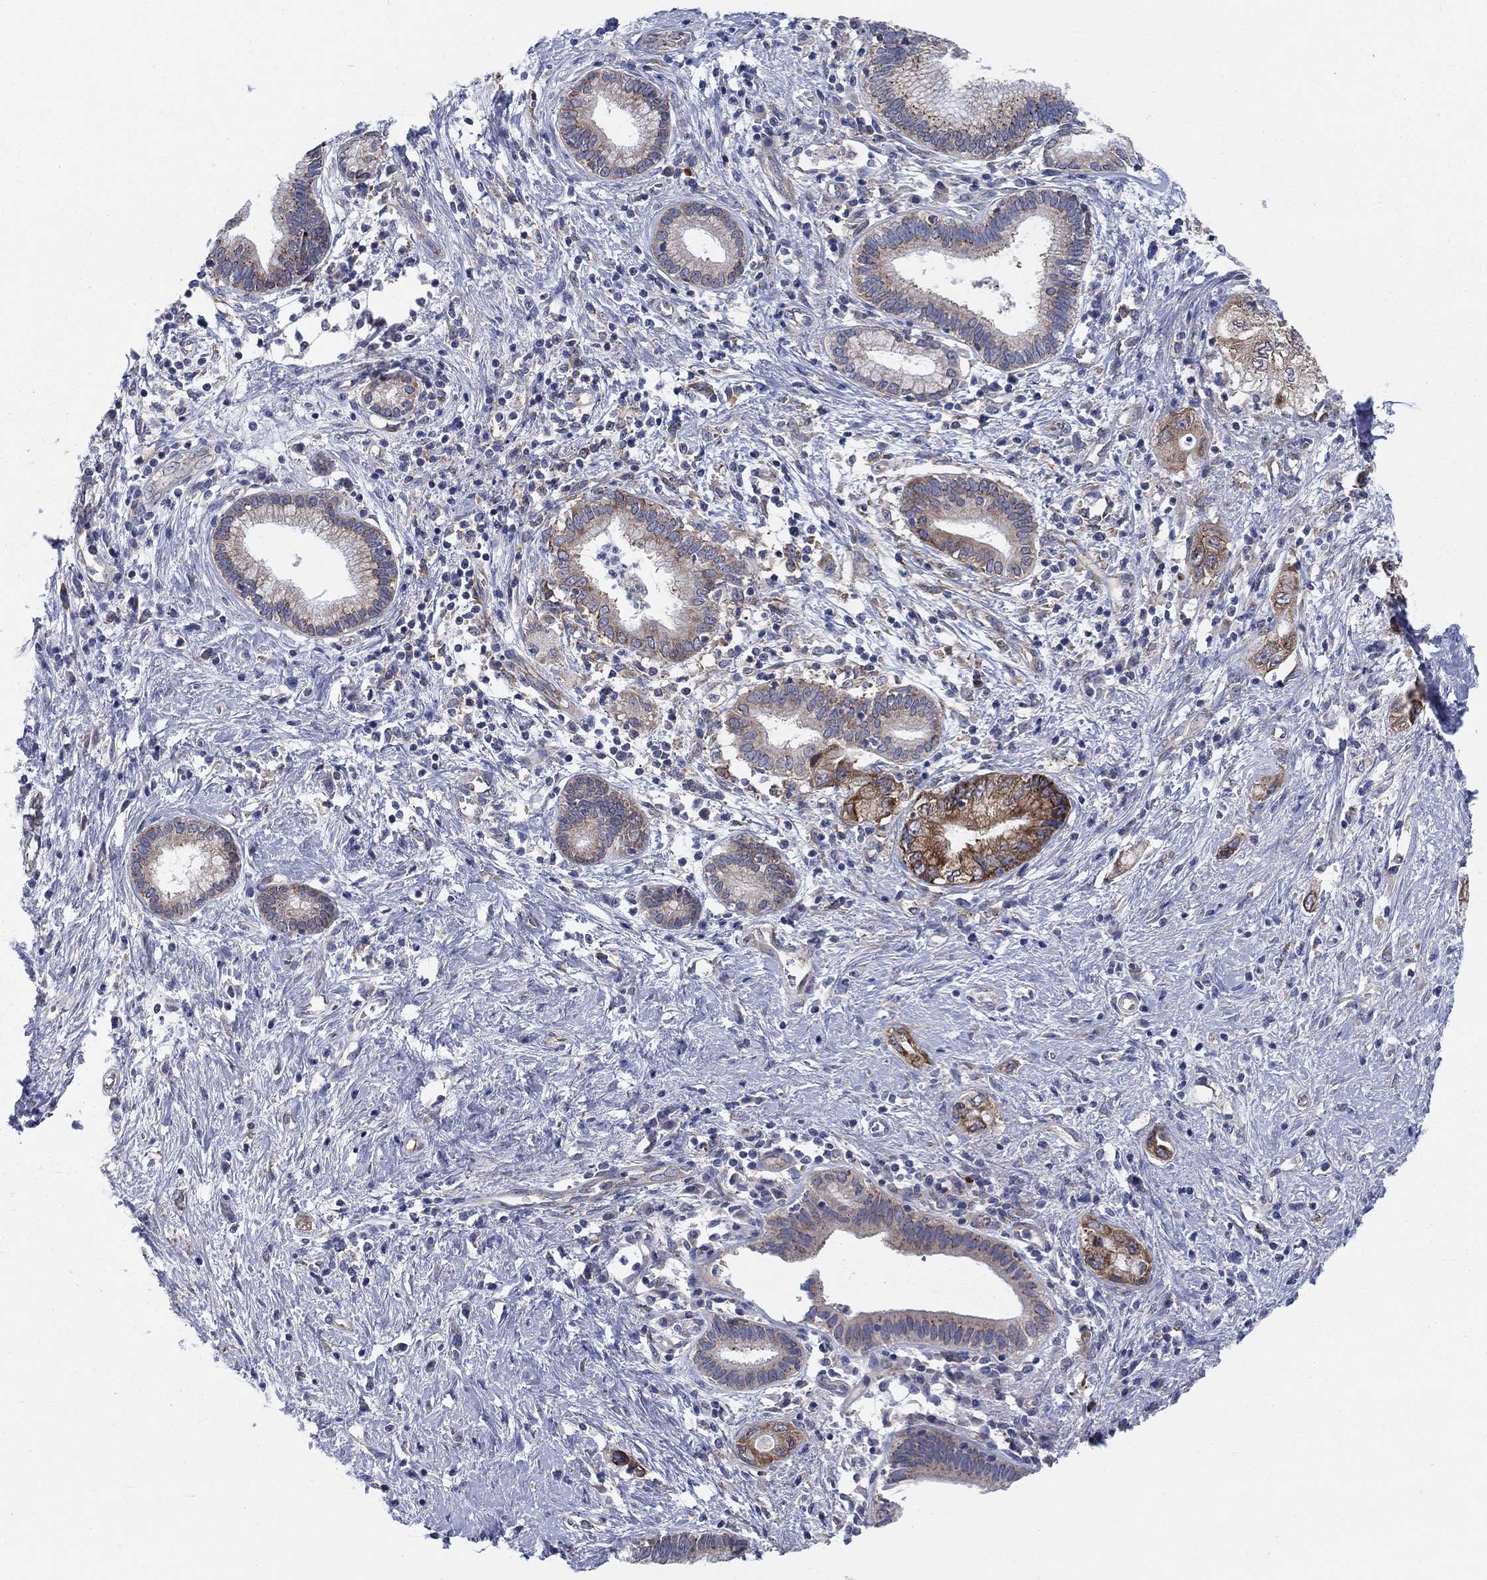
{"staining": {"intensity": "strong", "quantity": "25%-75%", "location": "cytoplasmic/membranous"}, "tissue": "pancreatic cancer", "cell_type": "Tumor cells", "image_type": "cancer", "snomed": [{"axis": "morphology", "description": "Adenocarcinoma, NOS"}, {"axis": "topography", "description": "Pancreas"}], "caption": "The image reveals a brown stain indicating the presence of a protein in the cytoplasmic/membranous of tumor cells in adenocarcinoma (pancreatic).", "gene": "TMEM59", "patient": {"sex": "female", "age": 73}}